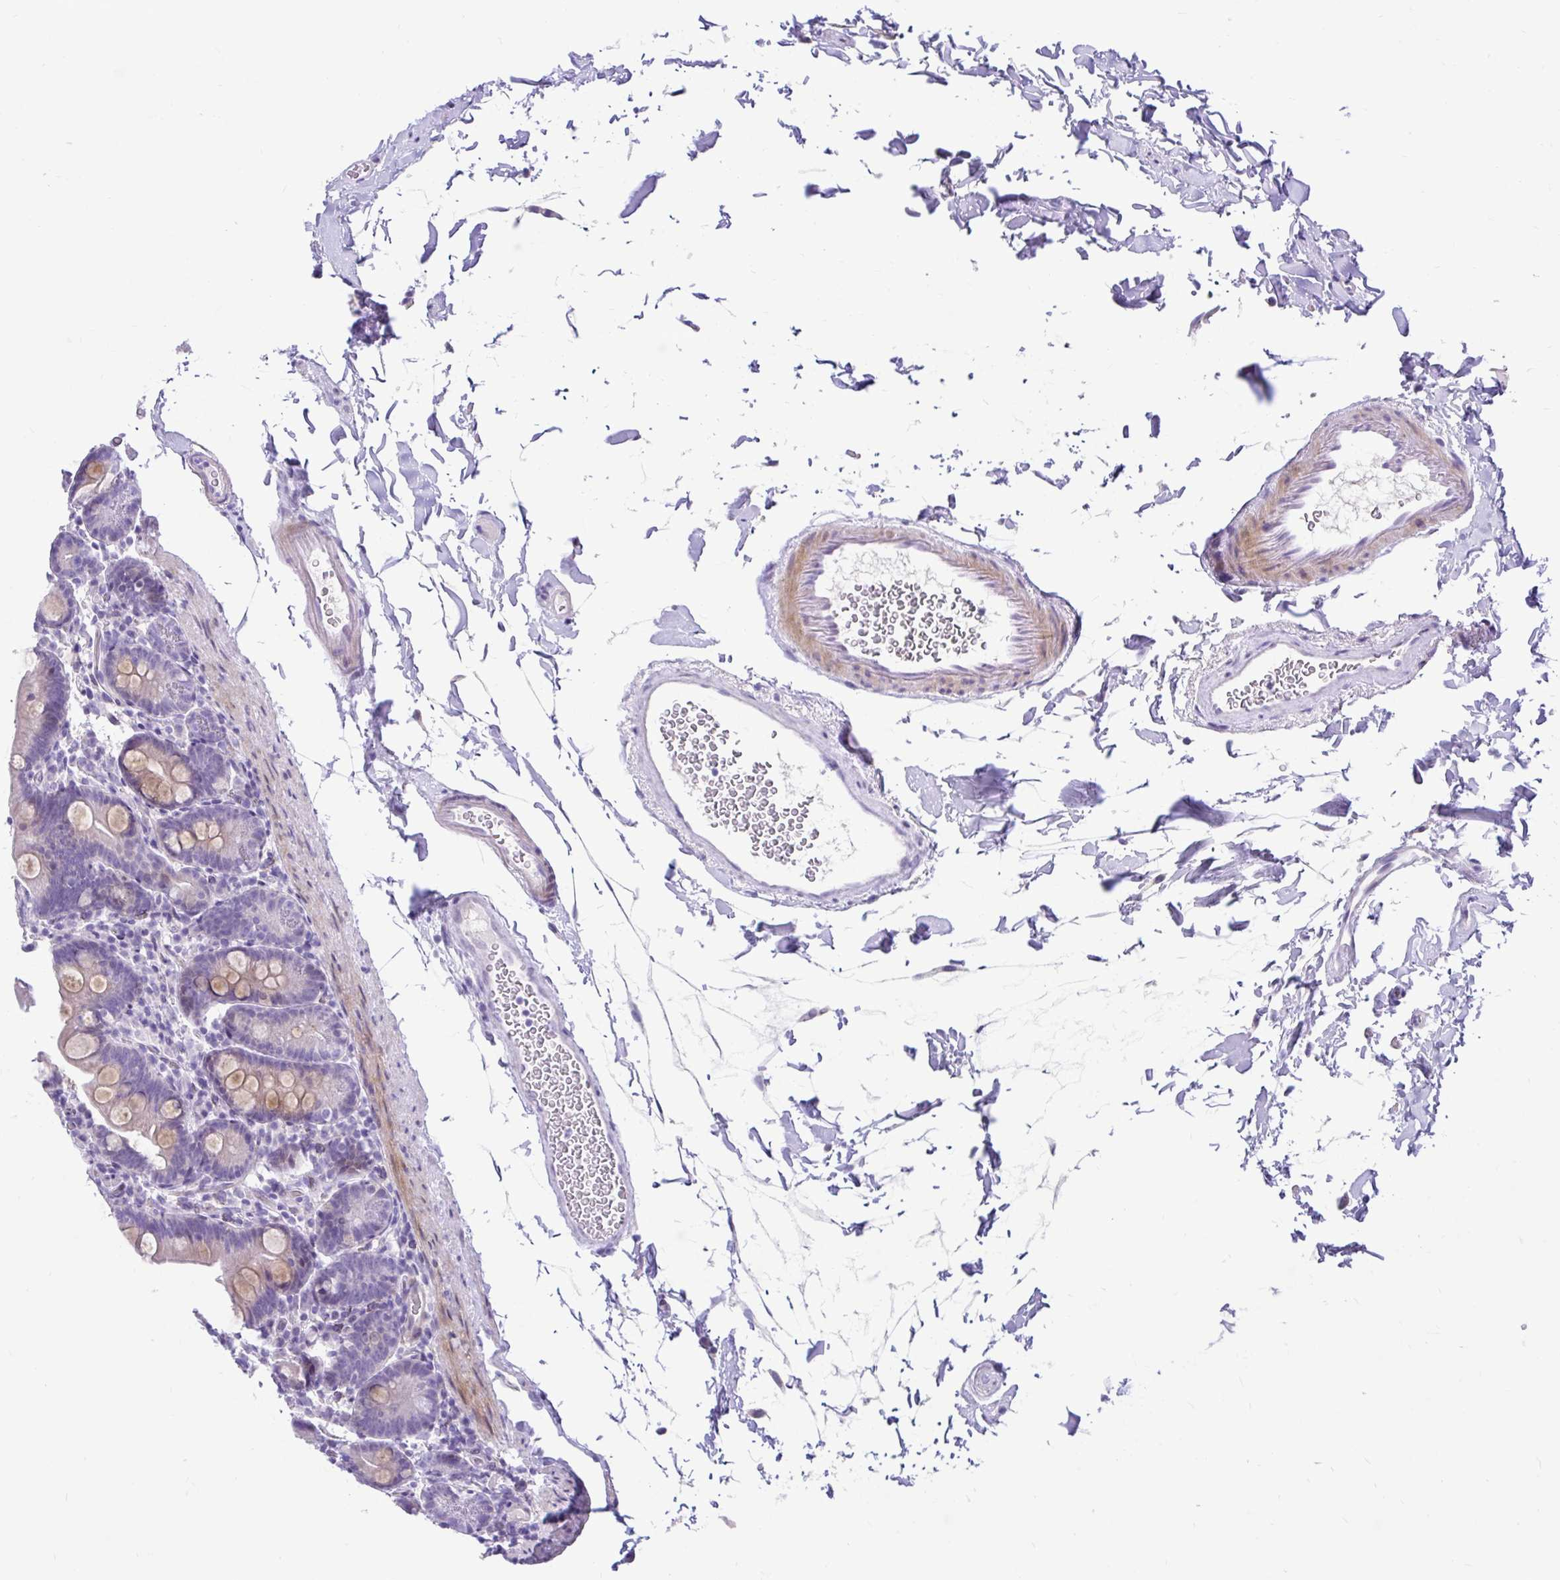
{"staining": {"intensity": "weak", "quantity": "<25%", "location": "cytoplasmic/membranous"}, "tissue": "small intestine", "cell_type": "Glandular cells", "image_type": "normal", "snomed": [{"axis": "morphology", "description": "Normal tissue, NOS"}, {"axis": "topography", "description": "Small intestine"}], "caption": "IHC photomicrograph of normal small intestine: human small intestine stained with DAB (3,3'-diaminobenzidine) displays no significant protein staining in glandular cells.", "gene": "NHLH2", "patient": {"sex": "female", "age": 68}}